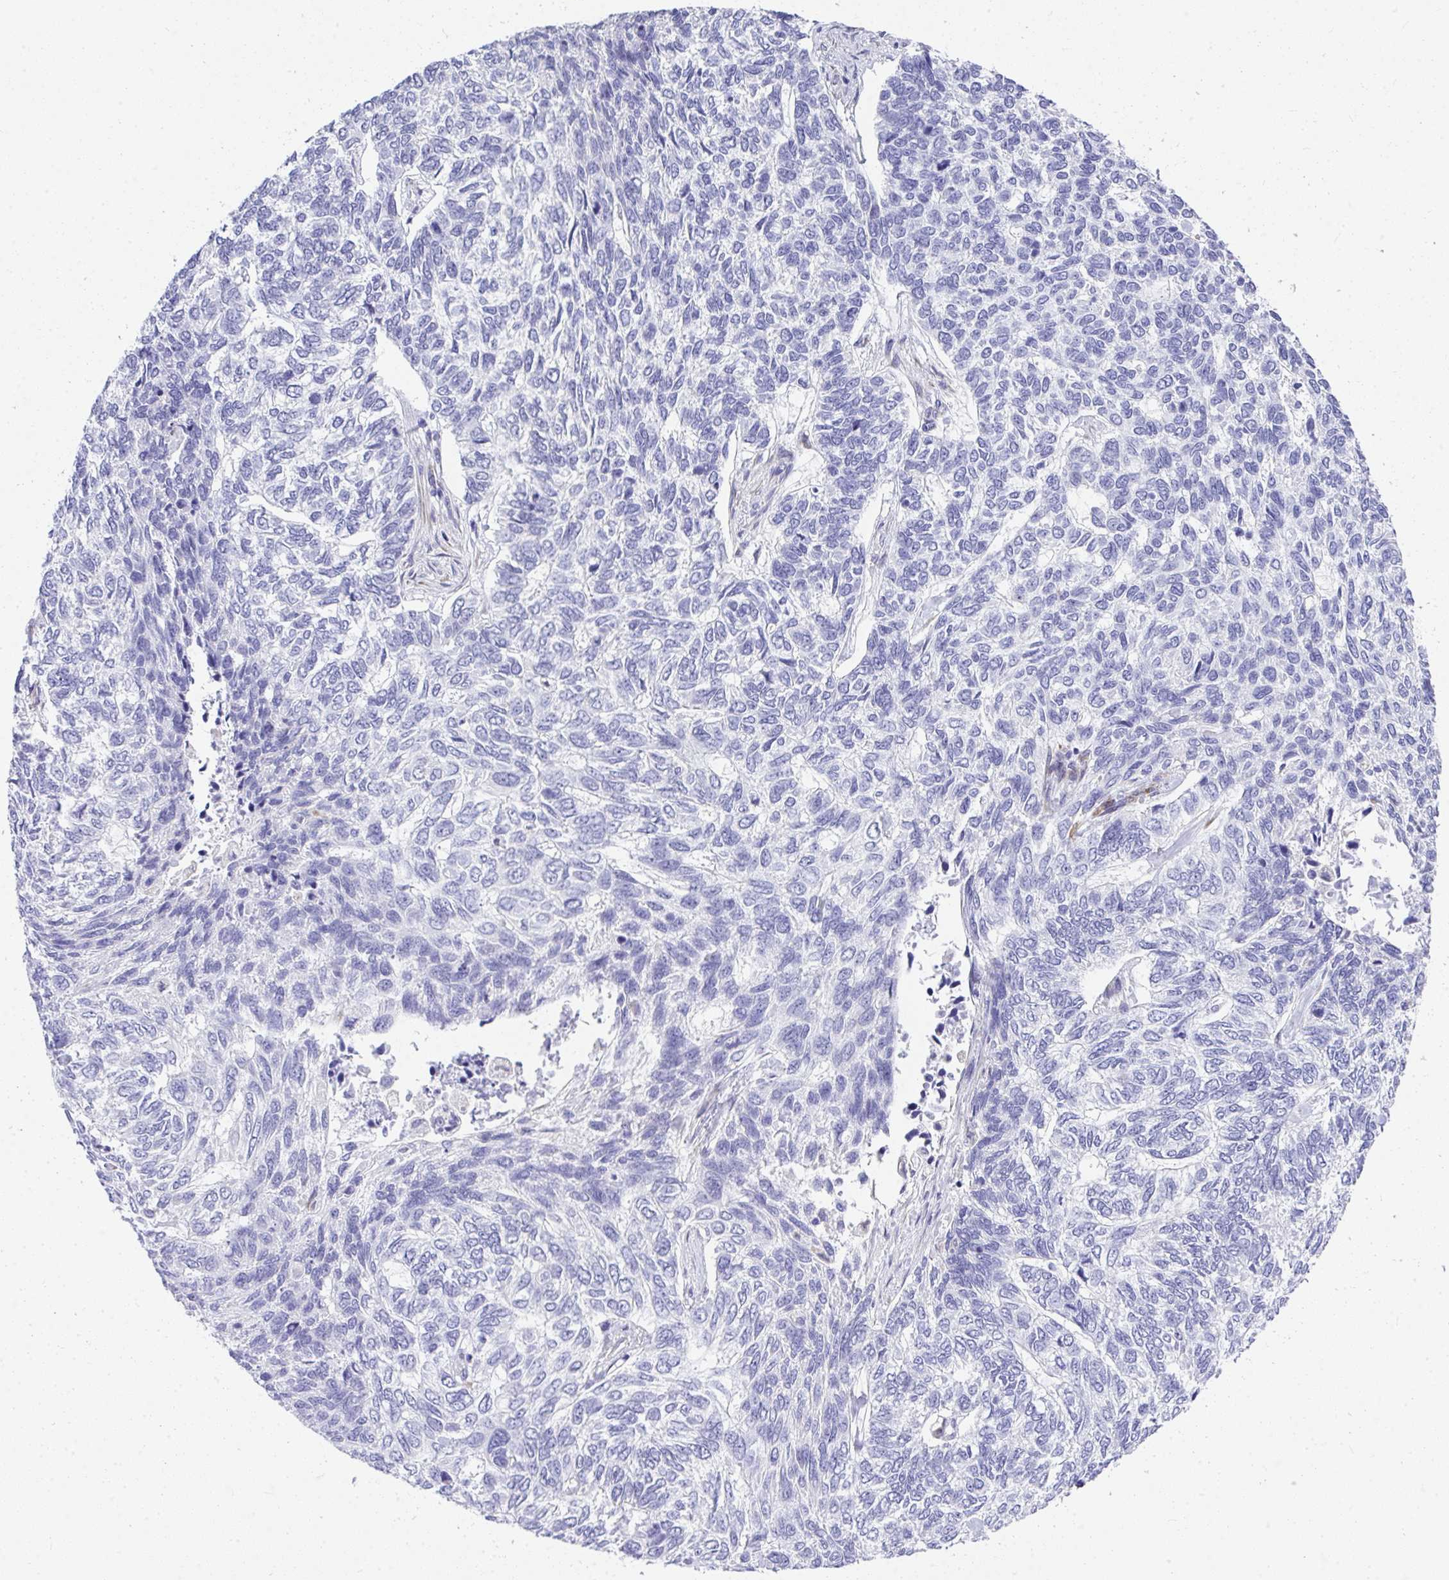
{"staining": {"intensity": "negative", "quantity": "none", "location": "none"}, "tissue": "skin cancer", "cell_type": "Tumor cells", "image_type": "cancer", "snomed": [{"axis": "morphology", "description": "Basal cell carcinoma"}, {"axis": "topography", "description": "Skin"}], "caption": "Immunohistochemistry of human skin cancer exhibits no positivity in tumor cells. (Stains: DAB IHC with hematoxylin counter stain, Microscopy: brightfield microscopy at high magnification).", "gene": "ADRA2C", "patient": {"sex": "female", "age": 65}}